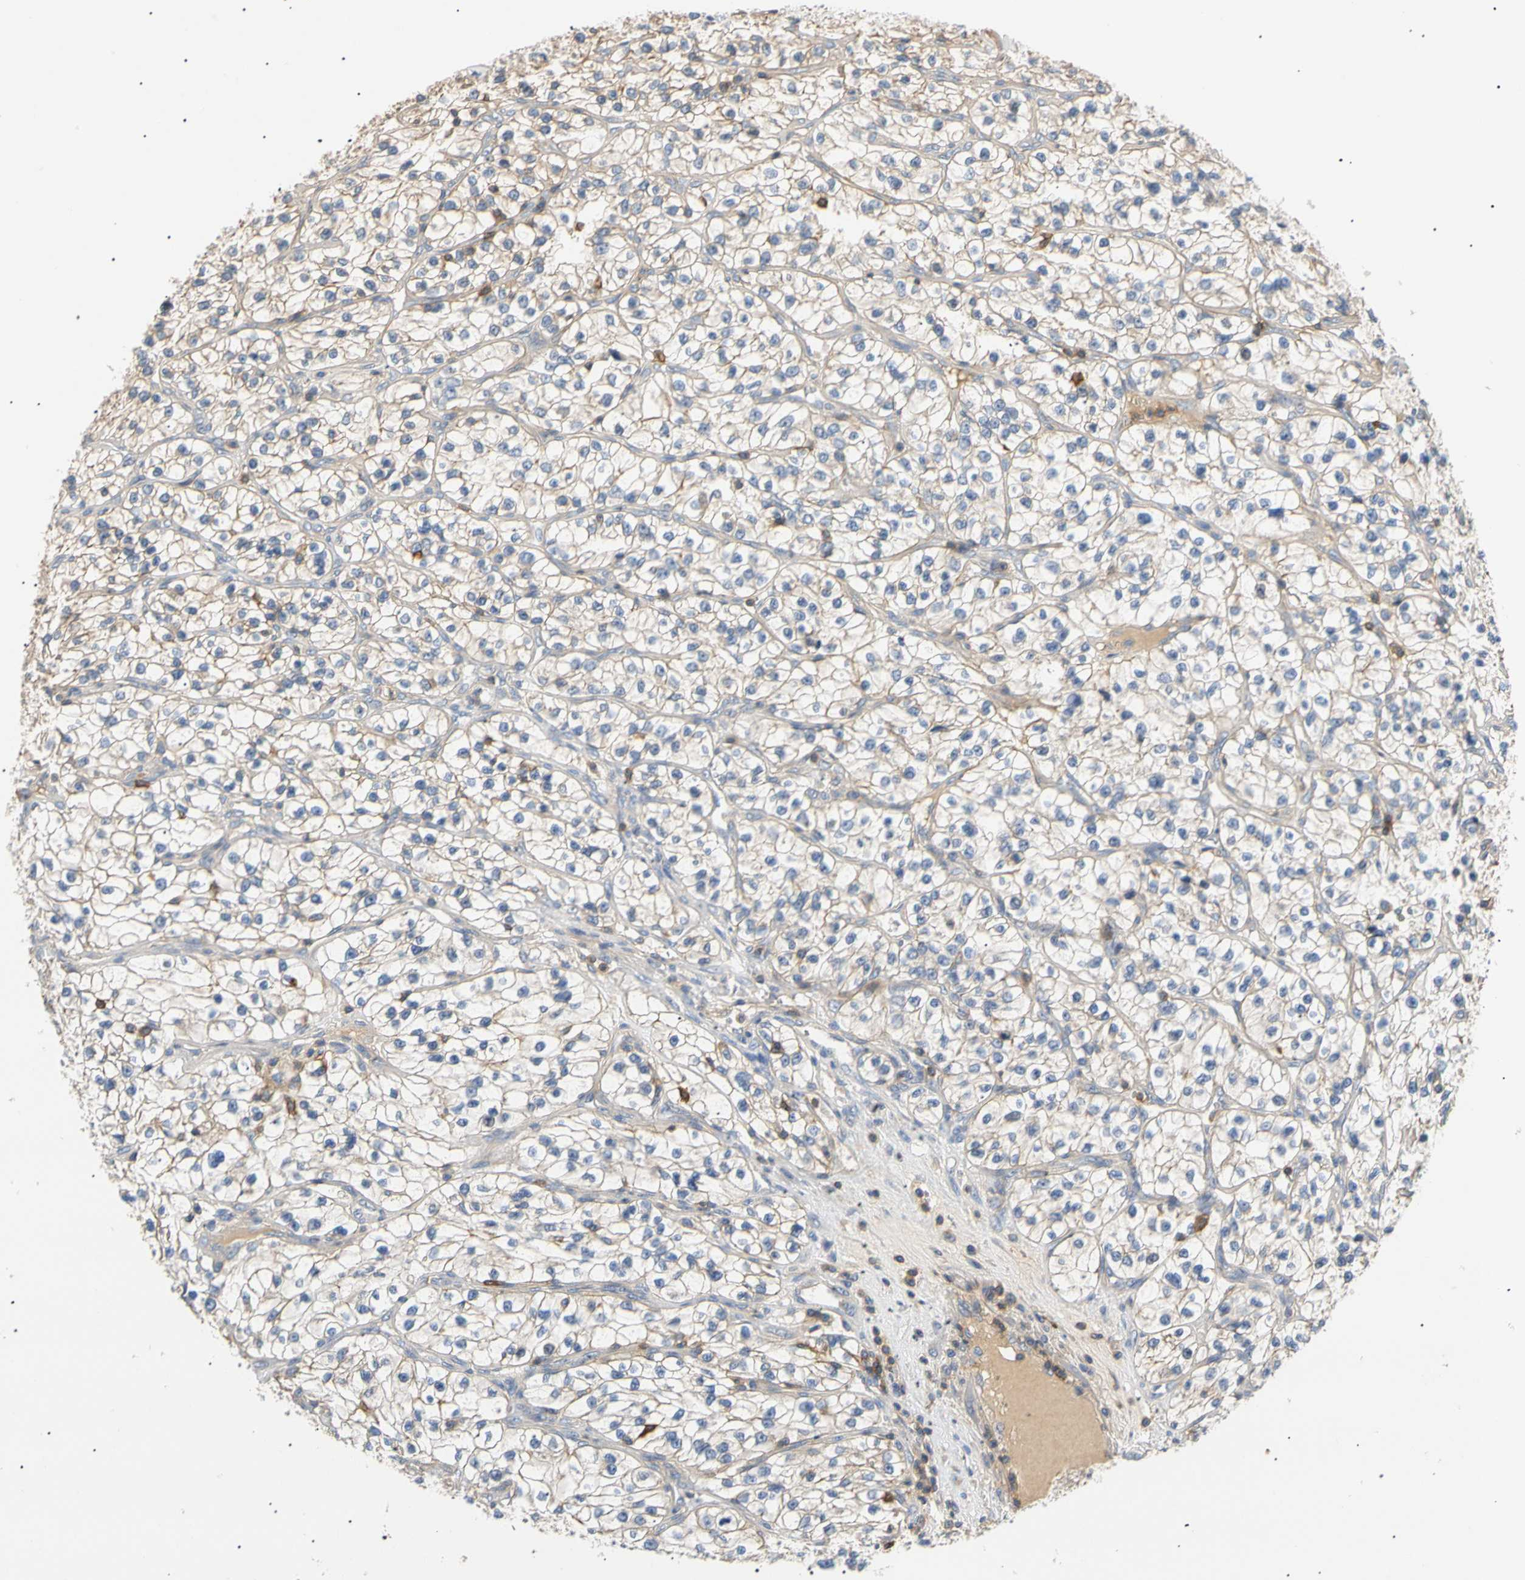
{"staining": {"intensity": "negative", "quantity": "none", "location": "none"}, "tissue": "renal cancer", "cell_type": "Tumor cells", "image_type": "cancer", "snomed": [{"axis": "morphology", "description": "Adenocarcinoma, NOS"}, {"axis": "topography", "description": "Kidney"}], "caption": "Protein analysis of renal adenocarcinoma displays no significant positivity in tumor cells.", "gene": "TNFRSF18", "patient": {"sex": "female", "age": 57}}